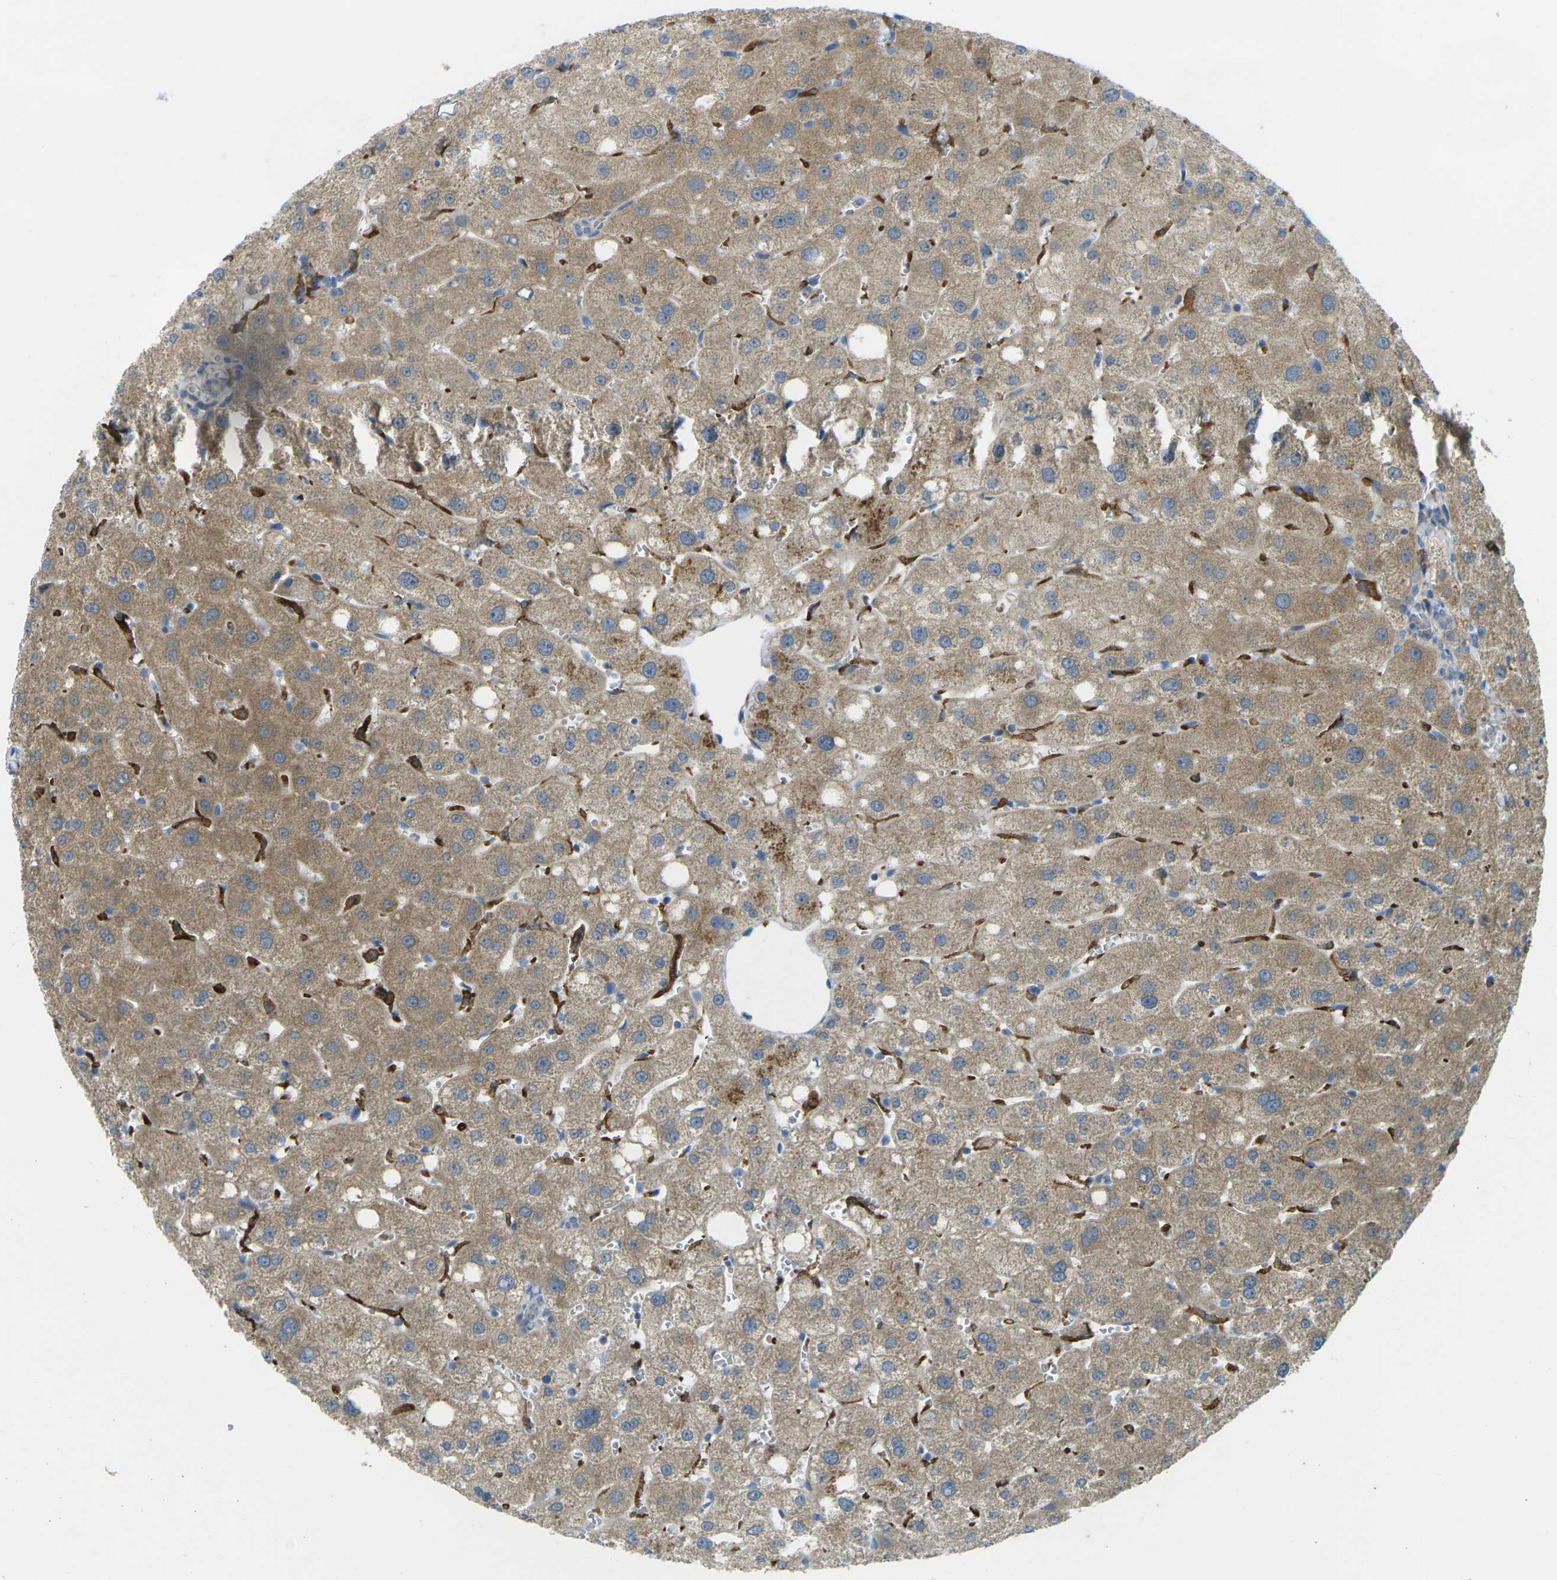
{"staining": {"intensity": "negative", "quantity": "none", "location": "none"}, "tissue": "liver", "cell_type": "Cholangiocytes", "image_type": "normal", "snomed": [{"axis": "morphology", "description": "Normal tissue, NOS"}, {"axis": "topography", "description": "Liver"}], "caption": "IHC of normal human liver exhibits no positivity in cholangiocytes.", "gene": "MYLK4", "patient": {"sex": "male", "age": 73}}